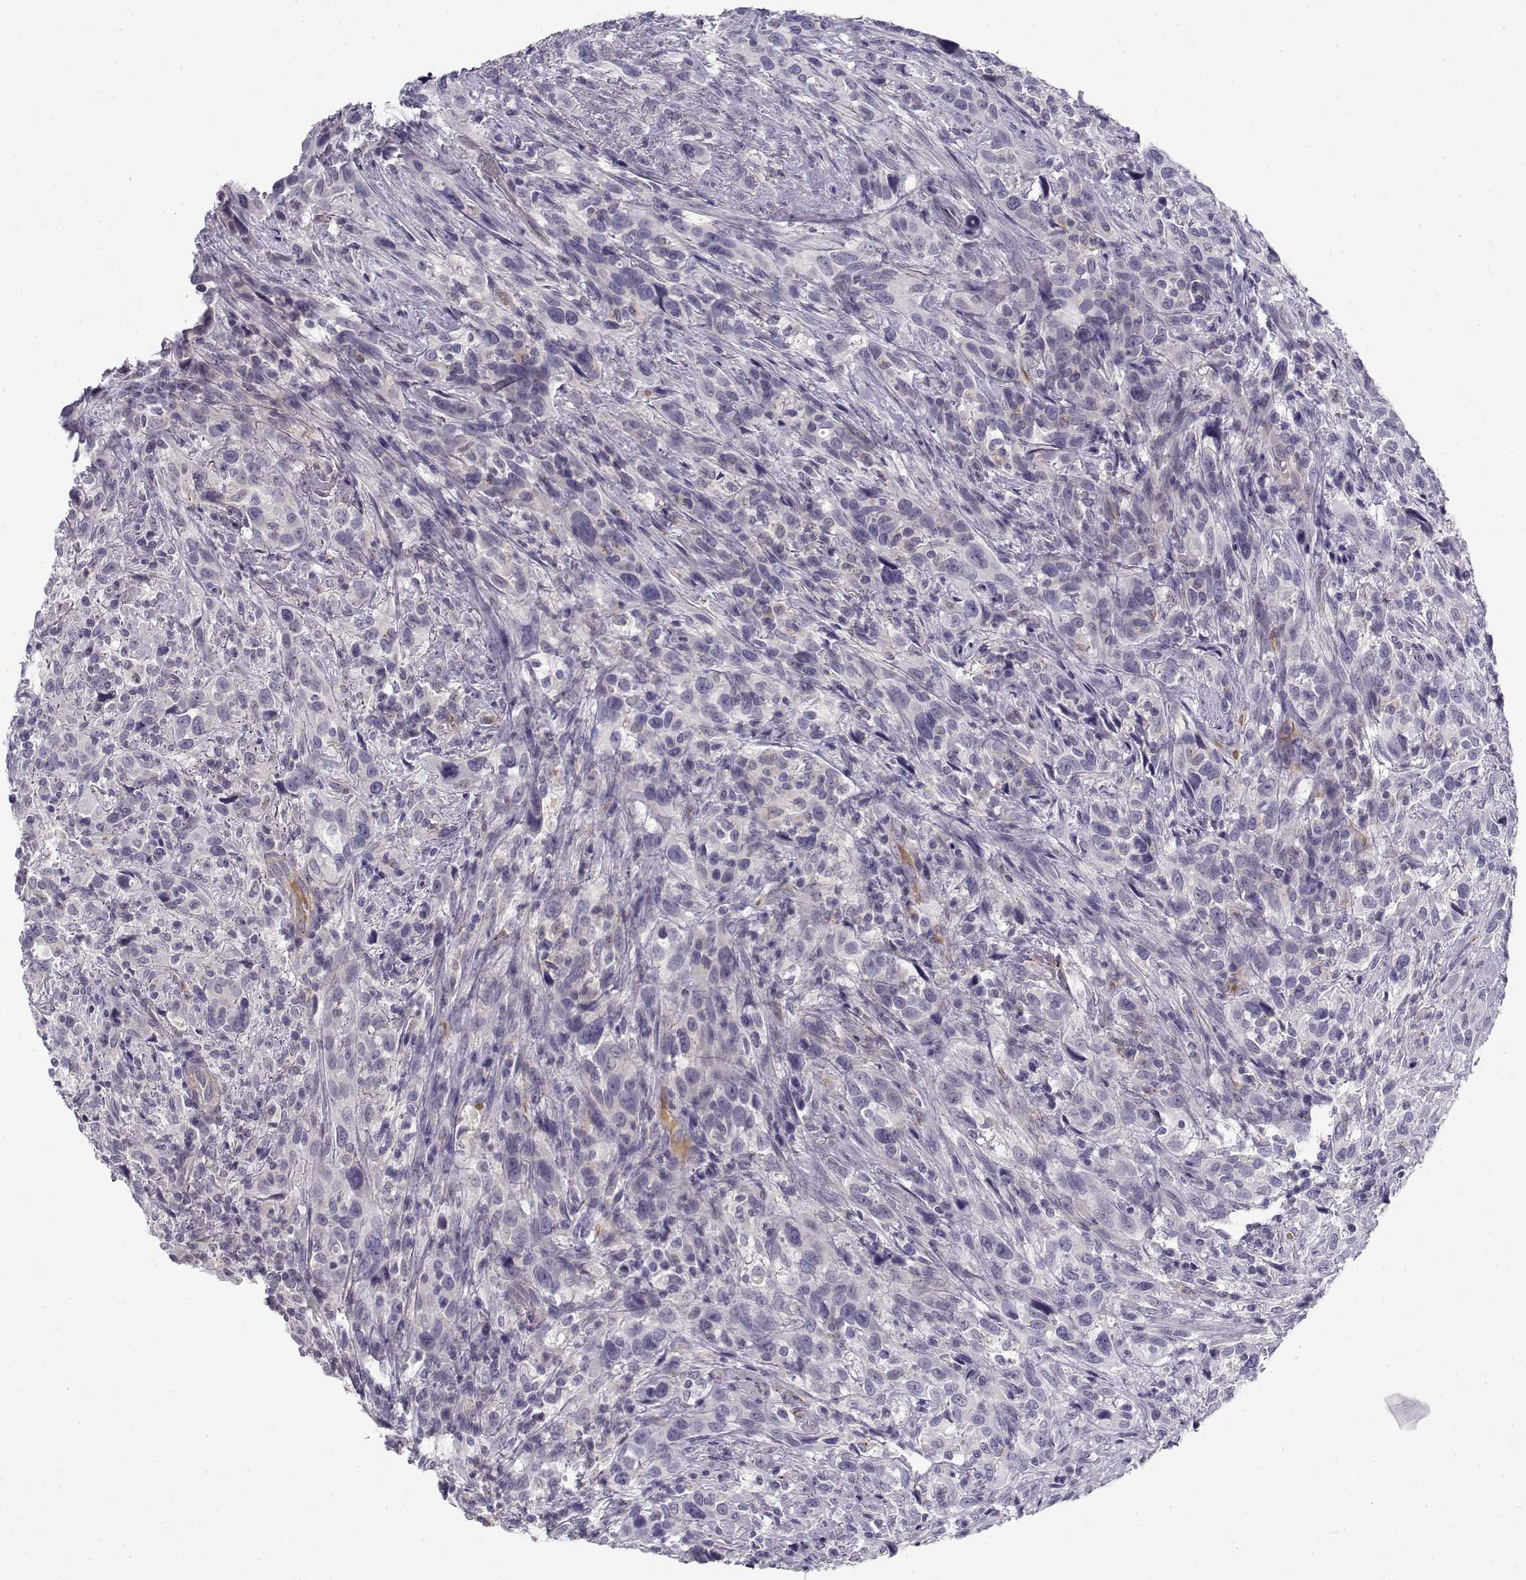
{"staining": {"intensity": "negative", "quantity": "none", "location": "none"}, "tissue": "urothelial cancer", "cell_type": "Tumor cells", "image_type": "cancer", "snomed": [{"axis": "morphology", "description": "Urothelial carcinoma, NOS"}, {"axis": "morphology", "description": "Urothelial carcinoma, High grade"}, {"axis": "topography", "description": "Urinary bladder"}], "caption": "Immunohistochemical staining of human urothelial cancer displays no significant staining in tumor cells. The staining is performed using DAB brown chromogen with nuclei counter-stained in using hematoxylin.", "gene": "MYO1A", "patient": {"sex": "female", "age": 64}}